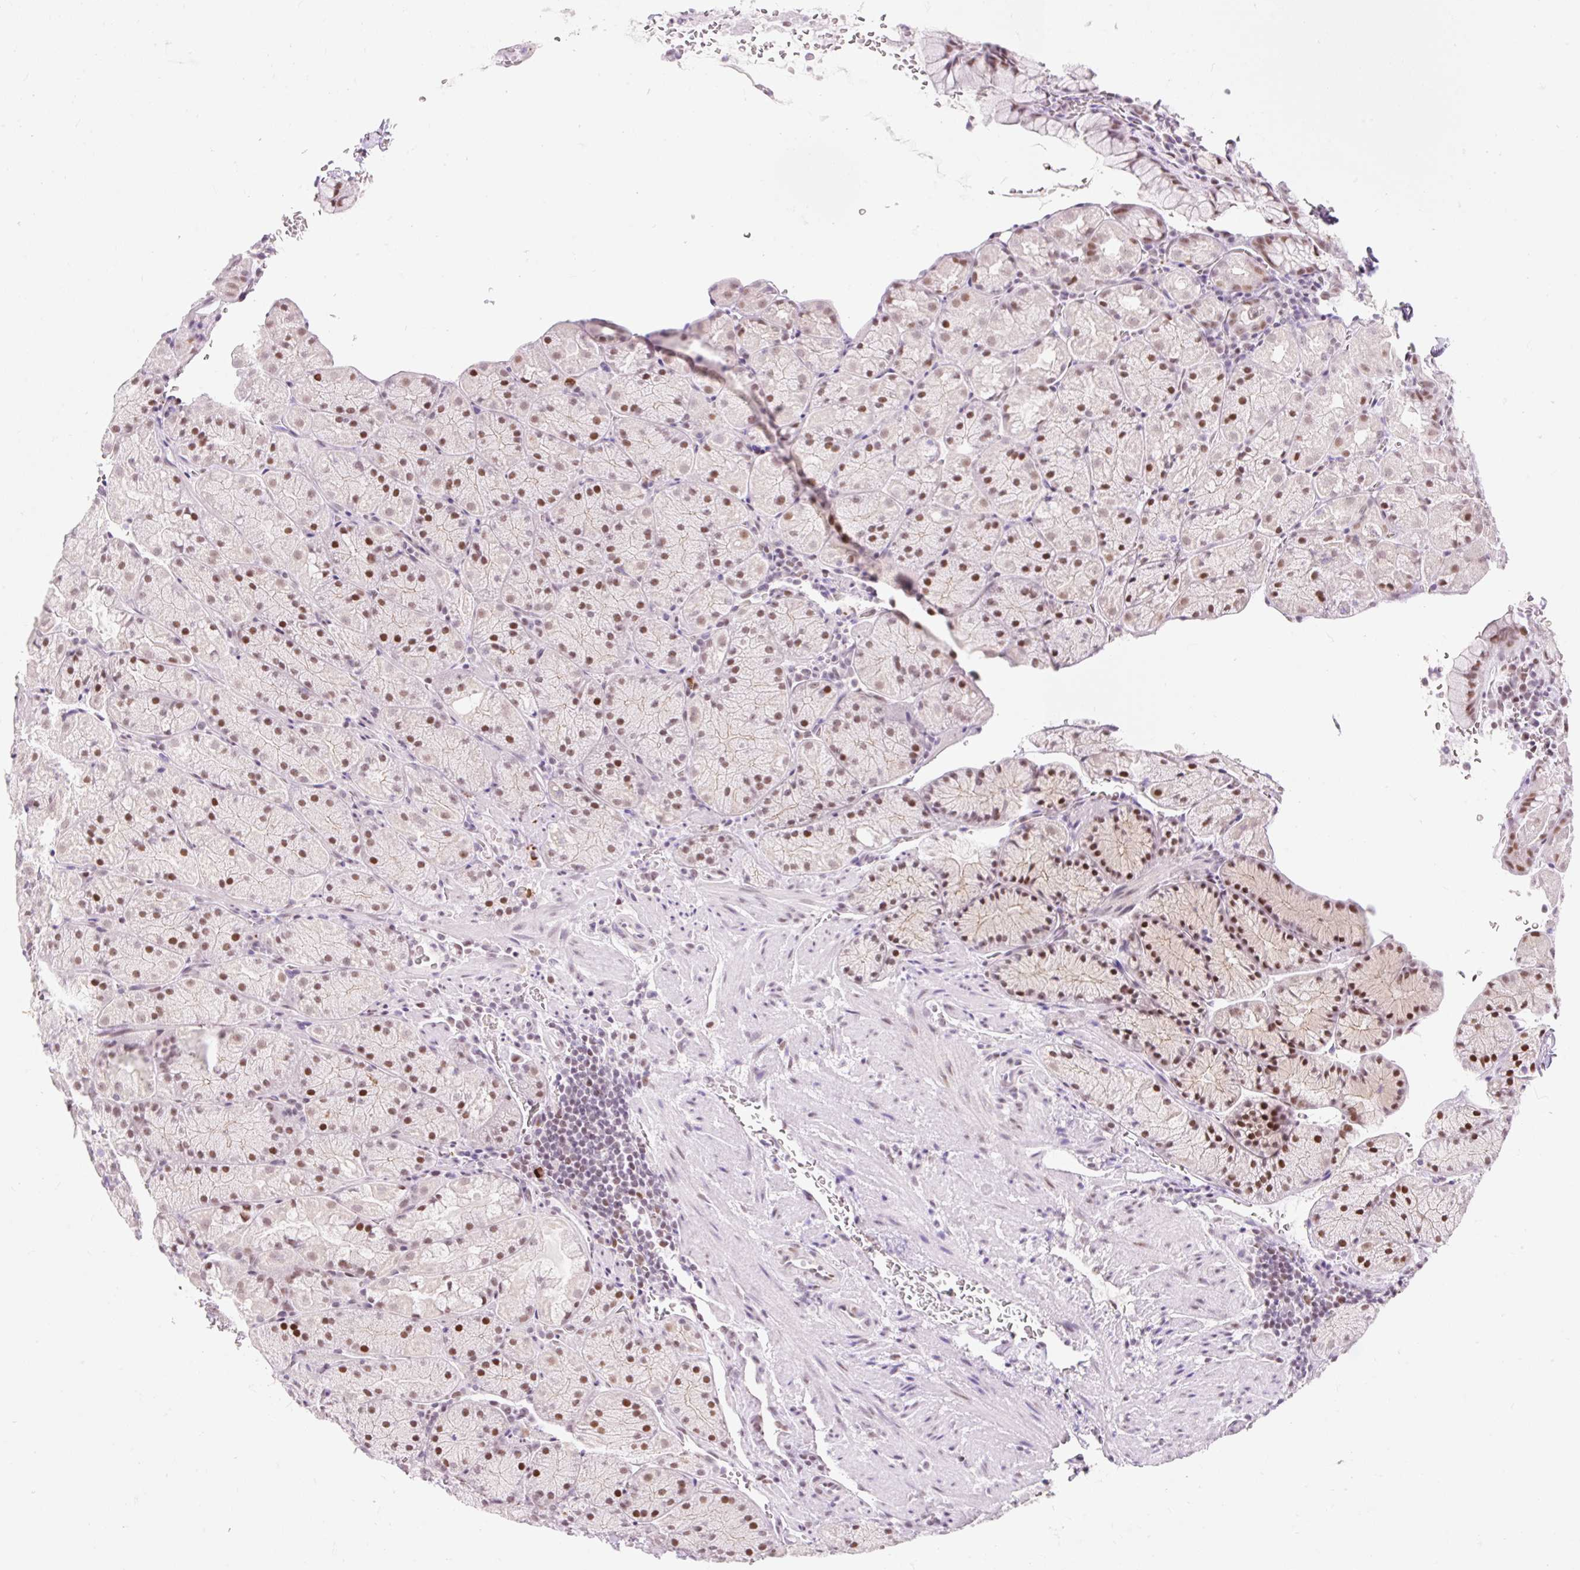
{"staining": {"intensity": "moderate", "quantity": ">75%", "location": "nuclear"}, "tissue": "stomach", "cell_type": "Glandular cells", "image_type": "normal", "snomed": [{"axis": "morphology", "description": "Normal tissue, NOS"}, {"axis": "topography", "description": "Stomach, upper"}, {"axis": "topography", "description": "Stomach, lower"}], "caption": "Immunohistochemical staining of benign human stomach reveals medium levels of moderate nuclear positivity in approximately >75% of glandular cells.", "gene": "H2BW1", "patient": {"sex": "male", "age": 80}}